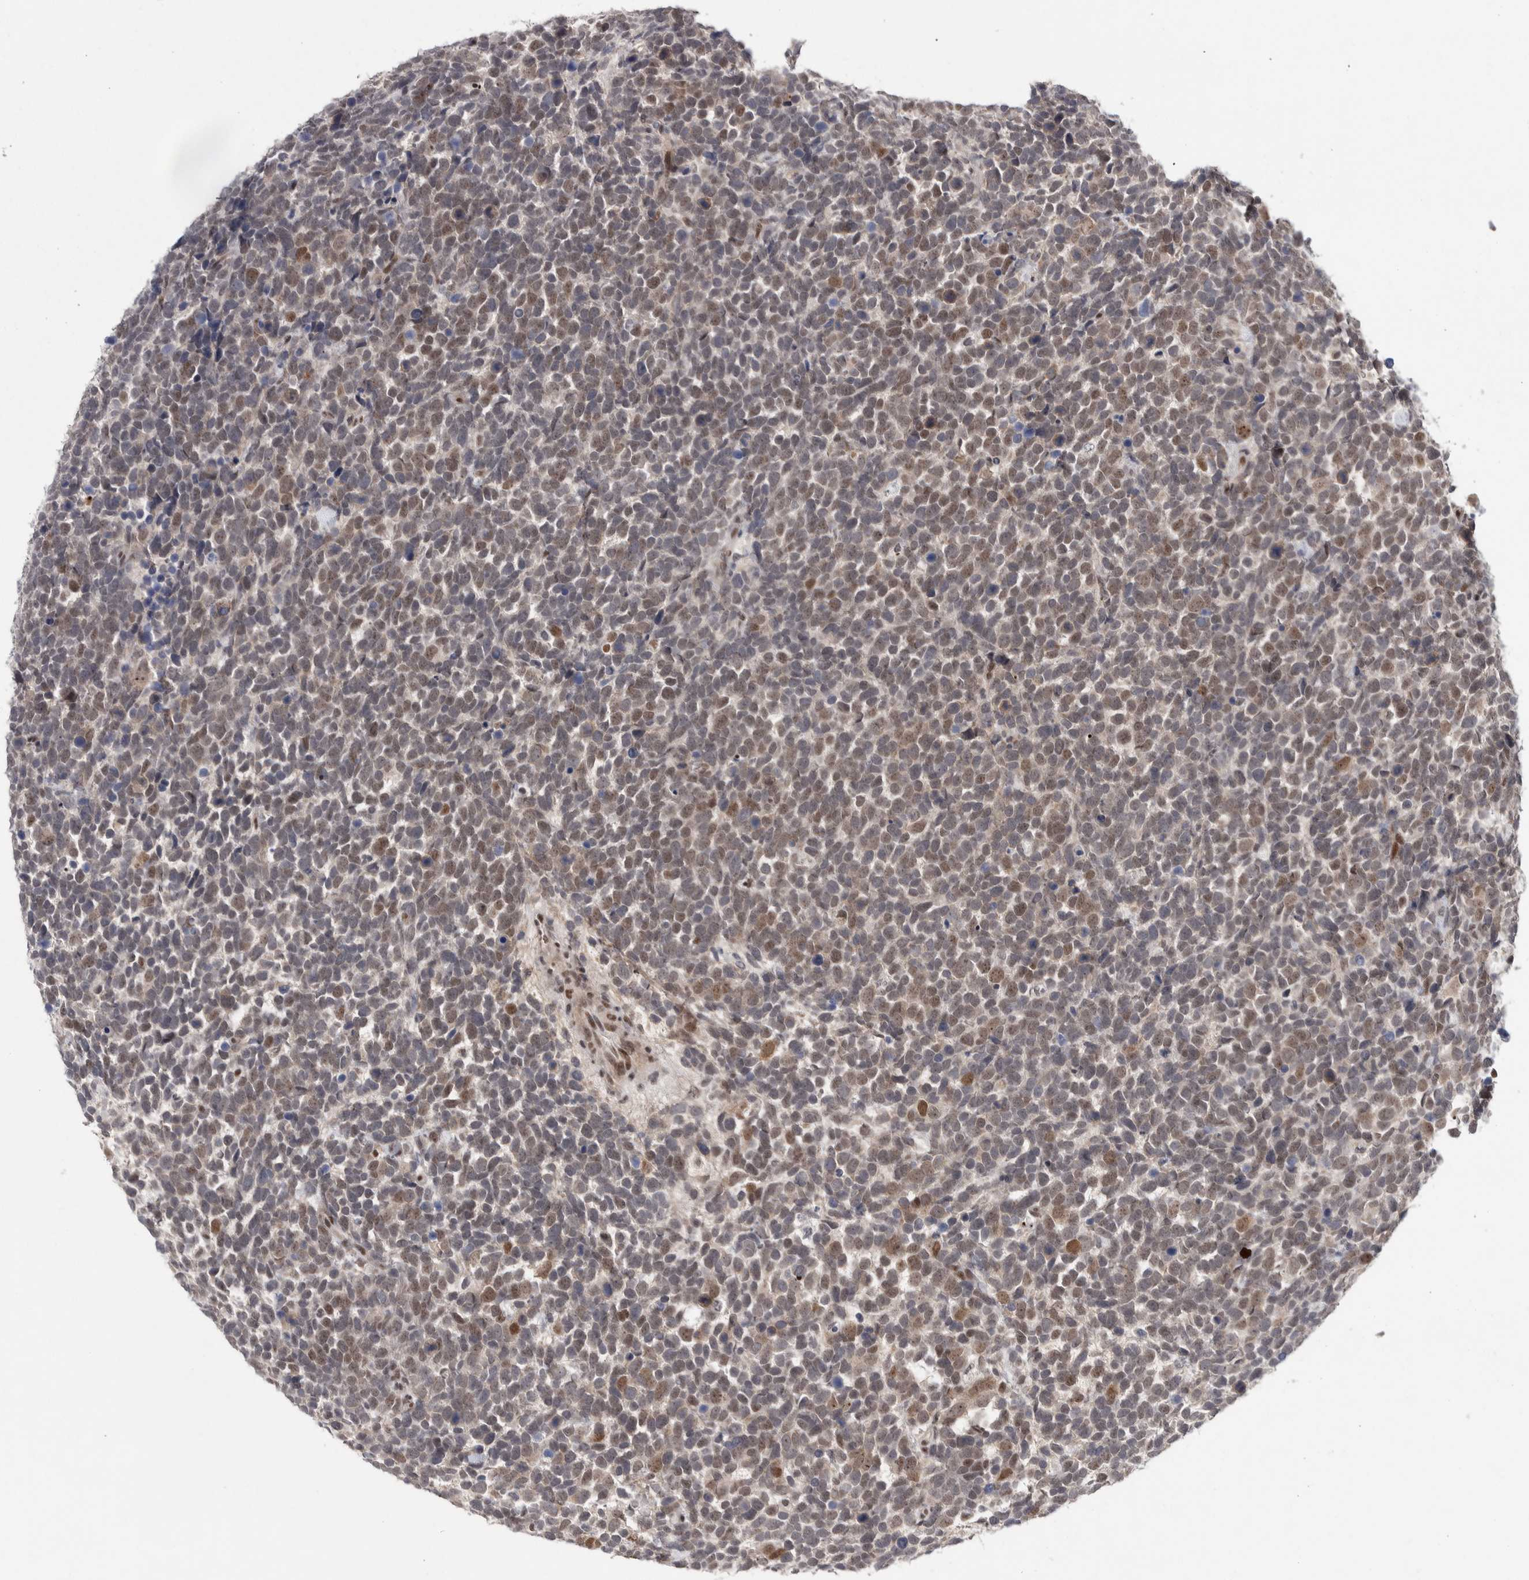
{"staining": {"intensity": "moderate", "quantity": "25%-75%", "location": "nuclear"}, "tissue": "urothelial cancer", "cell_type": "Tumor cells", "image_type": "cancer", "snomed": [{"axis": "morphology", "description": "Urothelial carcinoma, High grade"}, {"axis": "topography", "description": "Urinary bladder"}], "caption": "The histopathology image reveals immunohistochemical staining of urothelial cancer. There is moderate nuclear positivity is present in about 25%-75% of tumor cells.", "gene": "ASPN", "patient": {"sex": "female", "age": 82}}